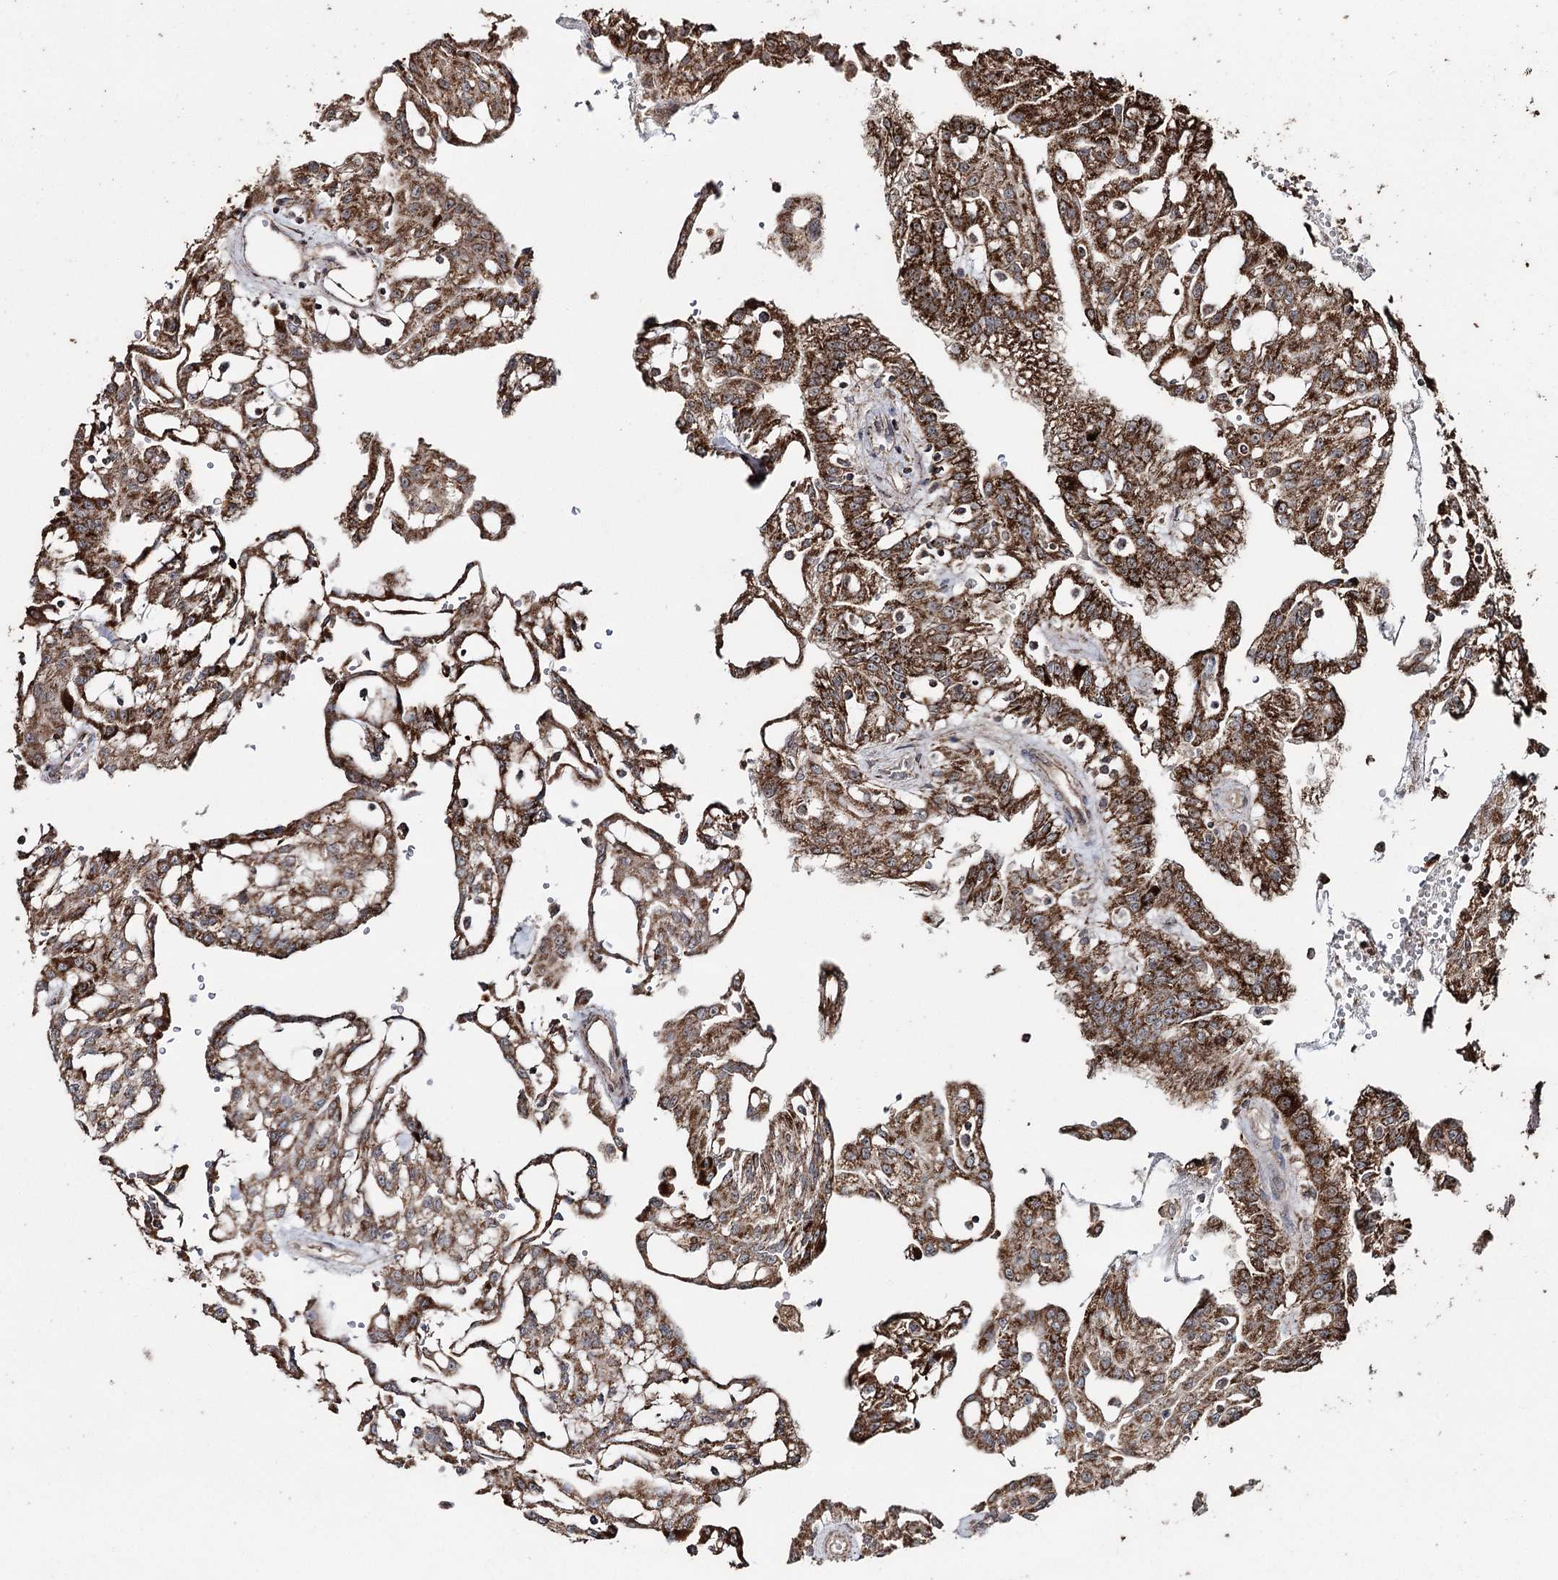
{"staining": {"intensity": "strong", "quantity": ">75%", "location": "cytoplasmic/membranous"}, "tissue": "renal cancer", "cell_type": "Tumor cells", "image_type": "cancer", "snomed": [{"axis": "morphology", "description": "Adenocarcinoma, NOS"}, {"axis": "topography", "description": "Kidney"}], "caption": "Renal cancer (adenocarcinoma) tissue demonstrates strong cytoplasmic/membranous staining in approximately >75% of tumor cells", "gene": "SLF2", "patient": {"sex": "male", "age": 63}}